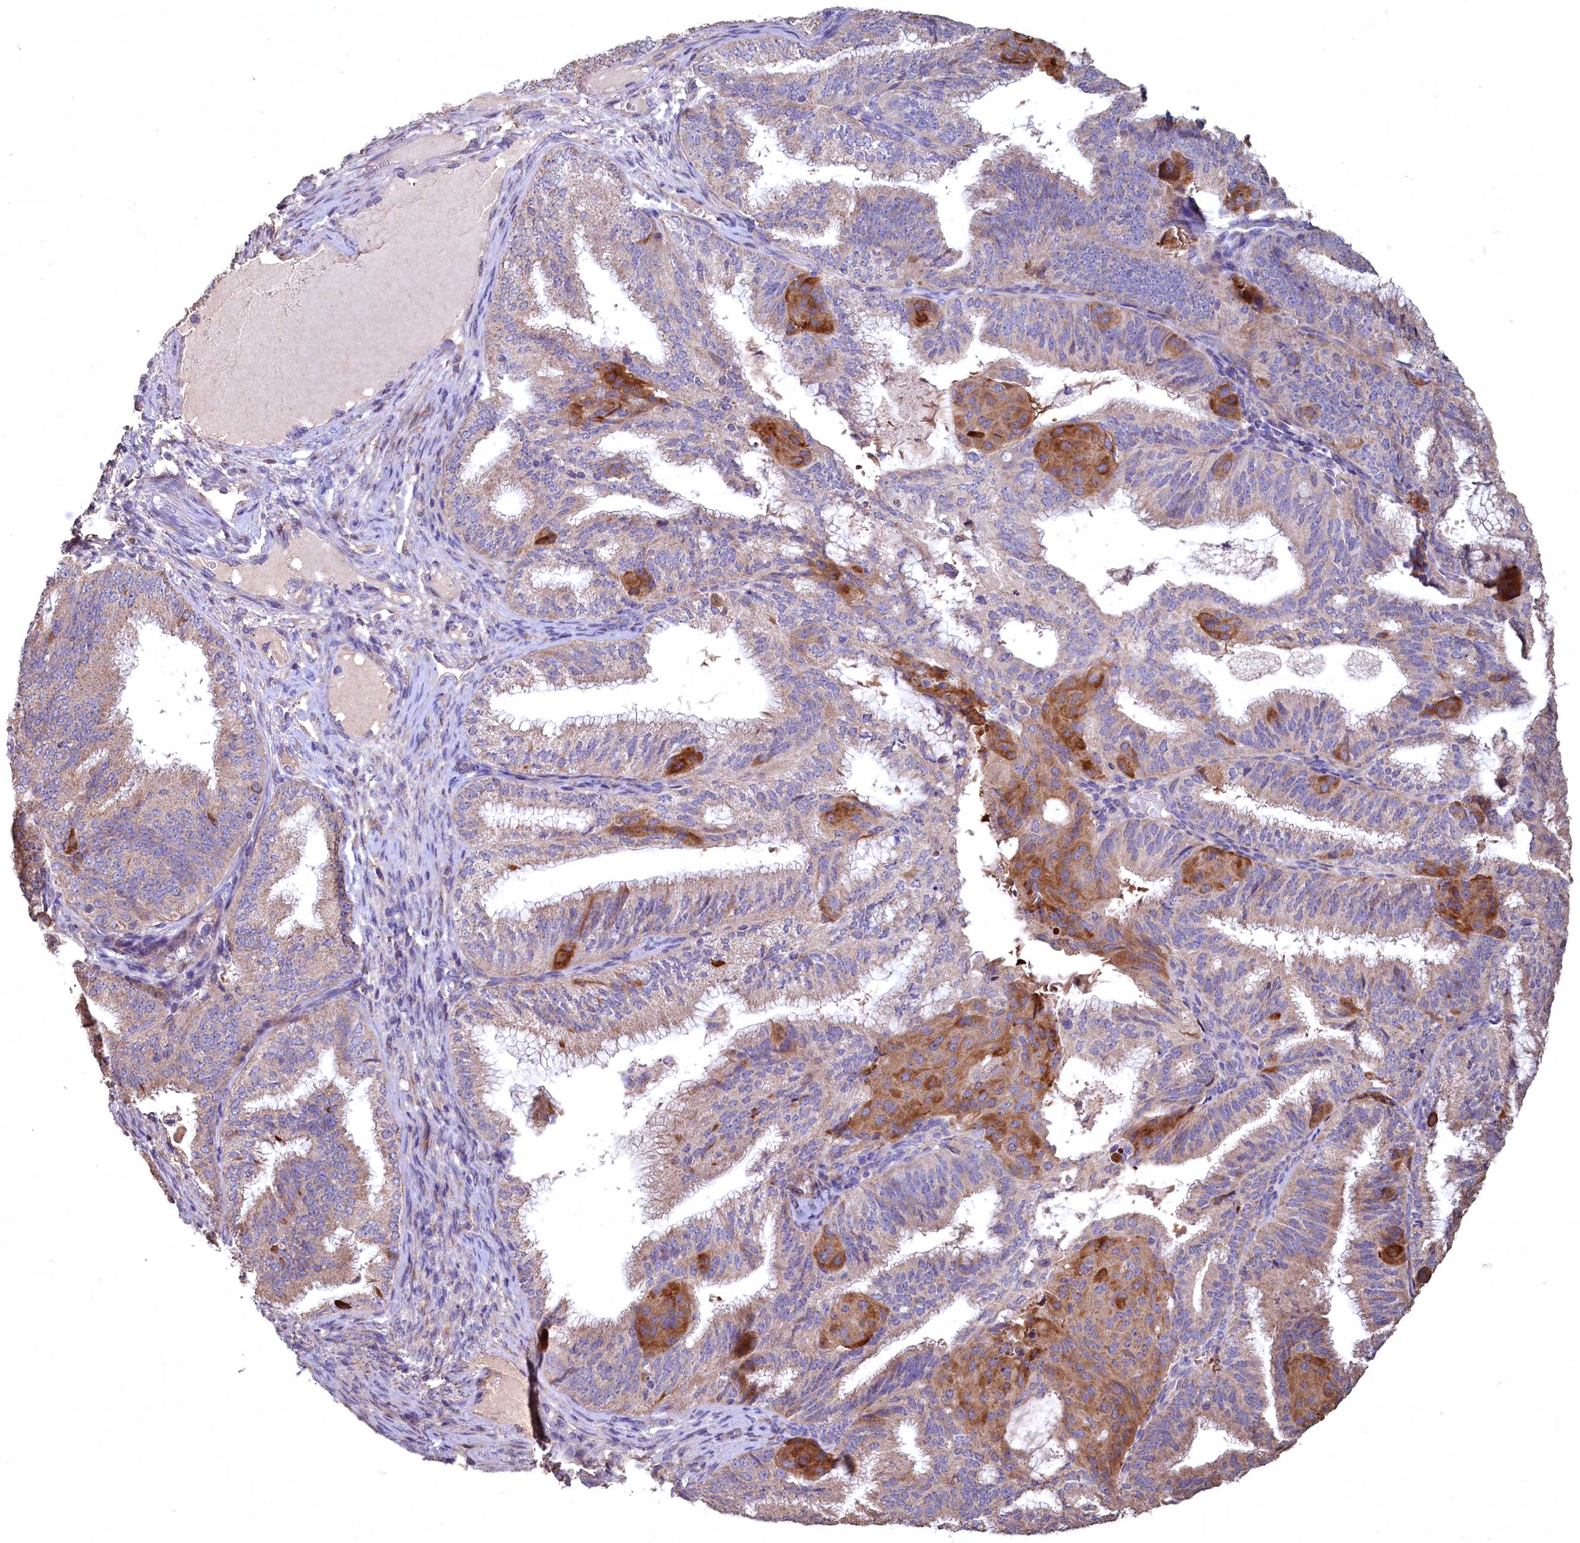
{"staining": {"intensity": "moderate", "quantity": "<25%", "location": "cytoplasmic/membranous"}, "tissue": "endometrial cancer", "cell_type": "Tumor cells", "image_type": "cancer", "snomed": [{"axis": "morphology", "description": "Adenocarcinoma, NOS"}, {"axis": "topography", "description": "Endometrium"}], "caption": "Brown immunohistochemical staining in adenocarcinoma (endometrial) shows moderate cytoplasmic/membranous positivity in about <25% of tumor cells.", "gene": "FUNDC1", "patient": {"sex": "female", "age": 49}}